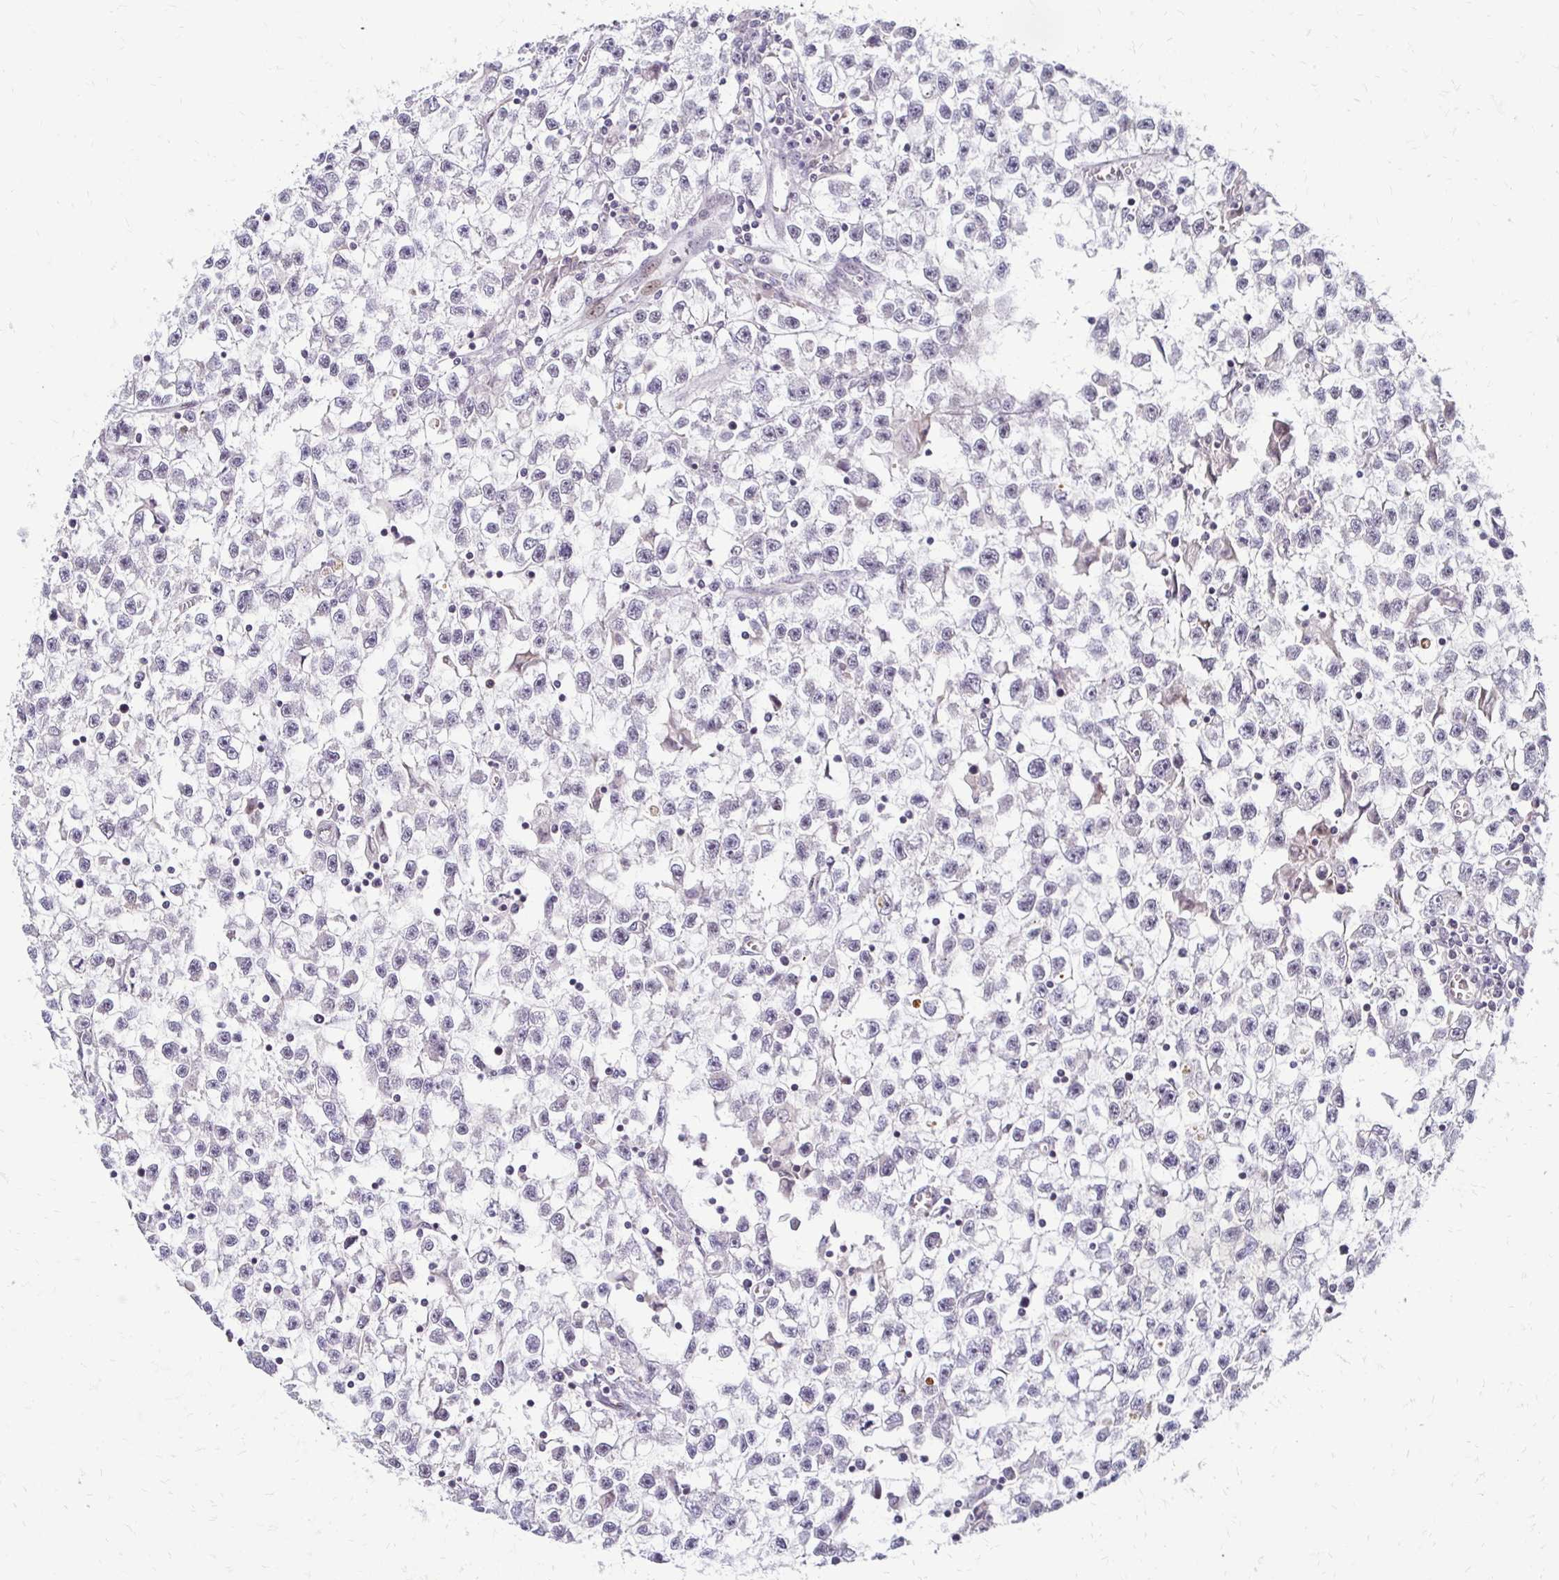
{"staining": {"intensity": "negative", "quantity": "none", "location": "none"}, "tissue": "testis cancer", "cell_type": "Tumor cells", "image_type": "cancer", "snomed": [{"axis": "morphology", "description": "Seminoma, NOS"}, {"axis": "topography", "description": "Testis"}], "caption": "Image shows no protein positivity in tumor cells of testis cancer (seminoma) tissue. Nuclei are stained in blue.", "gene": "TRIR", "patient": {"sex": "male", "age": 31}}